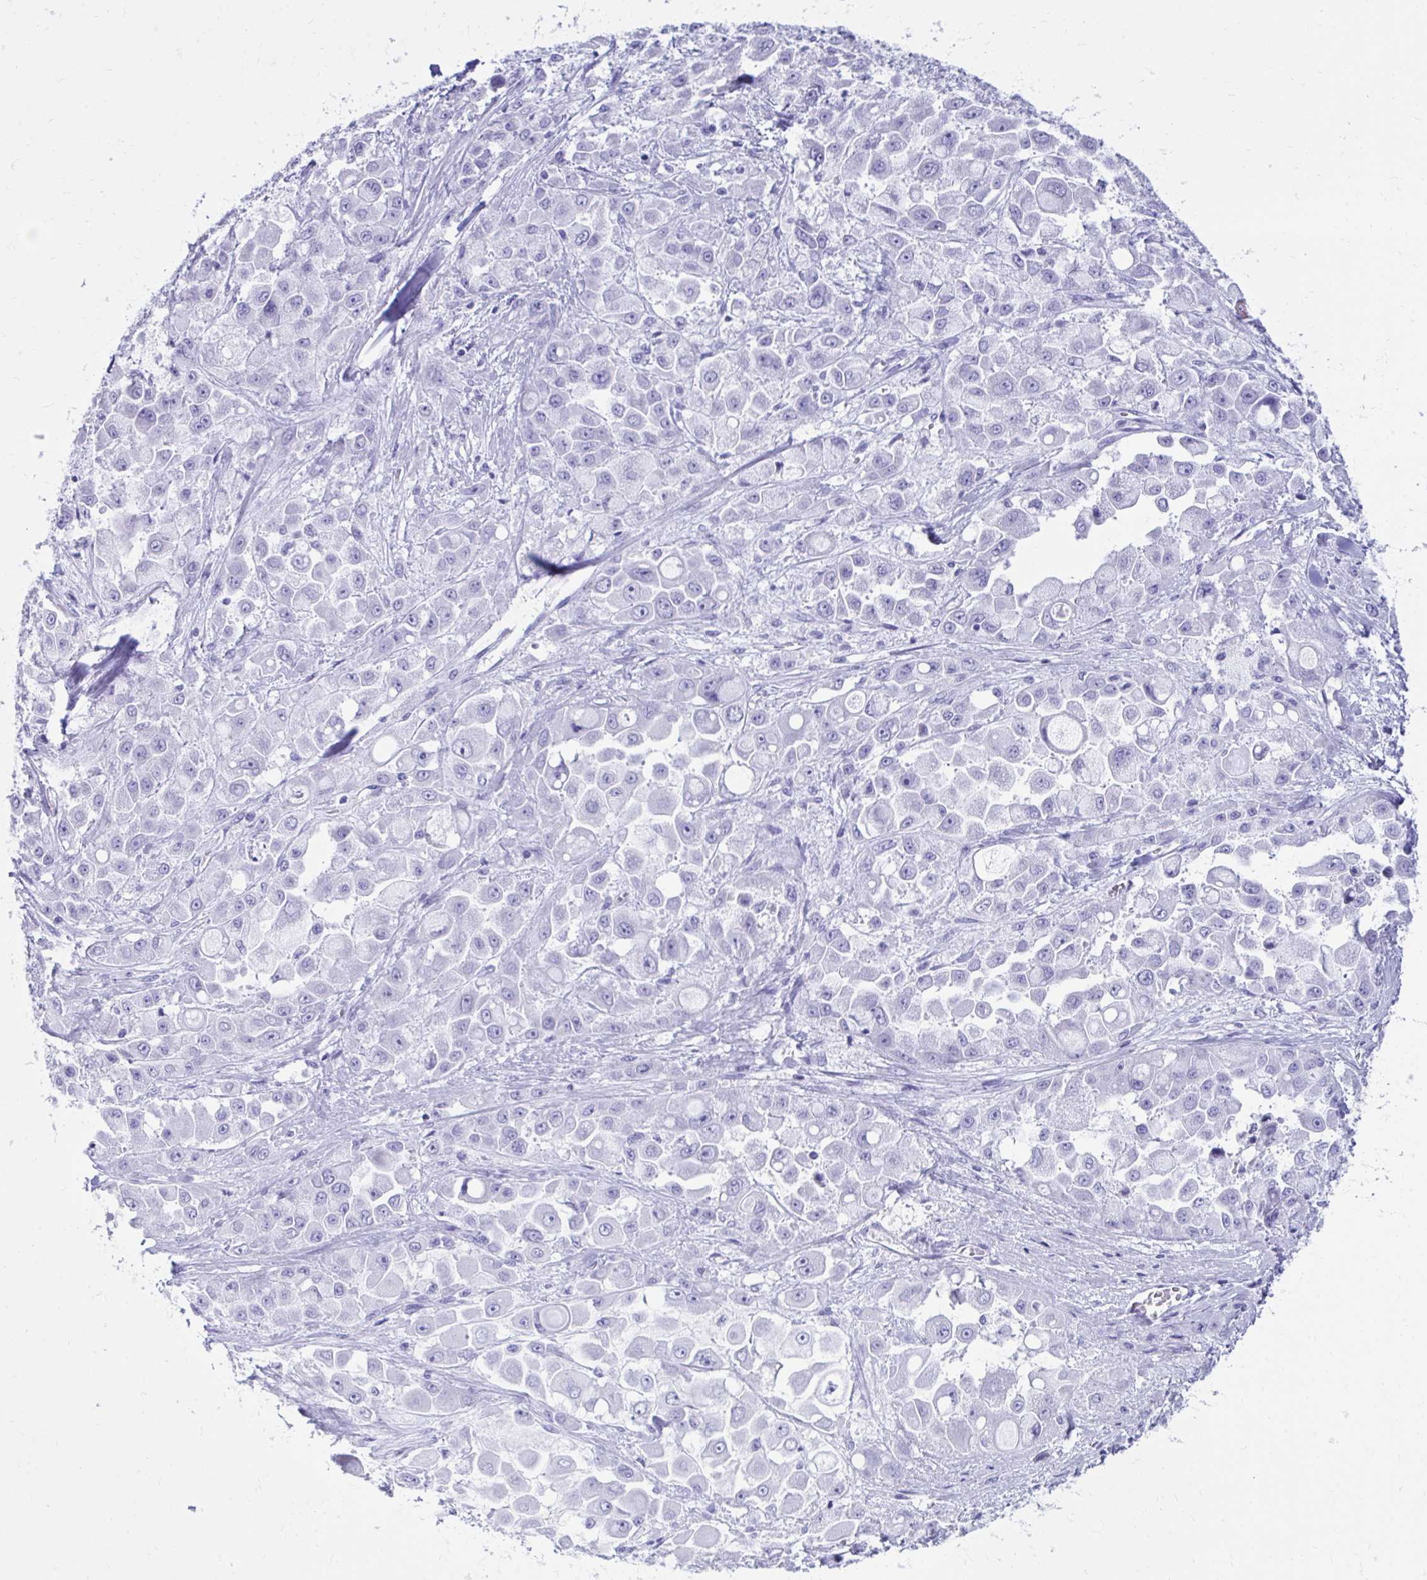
{"staining": {"intensity": "negative", "quantity": "none", "location": "none"}, "tissue": "stomach cancer", "cell_type": "Tumor cells", "image_type": "cancer", "snomed": [{"axis": "morphology", "description": "Adenocarcinoma, NOS"}, {"axis": "topography", "description": "Stomach"}], "caption": "DAB immunohistochemical staining of human stomach cancer (adenocarcinoma) shows no significant staining in tumor cells.", "gene": "SMIM9", "patient": {"sex": "female", "age": 76}}